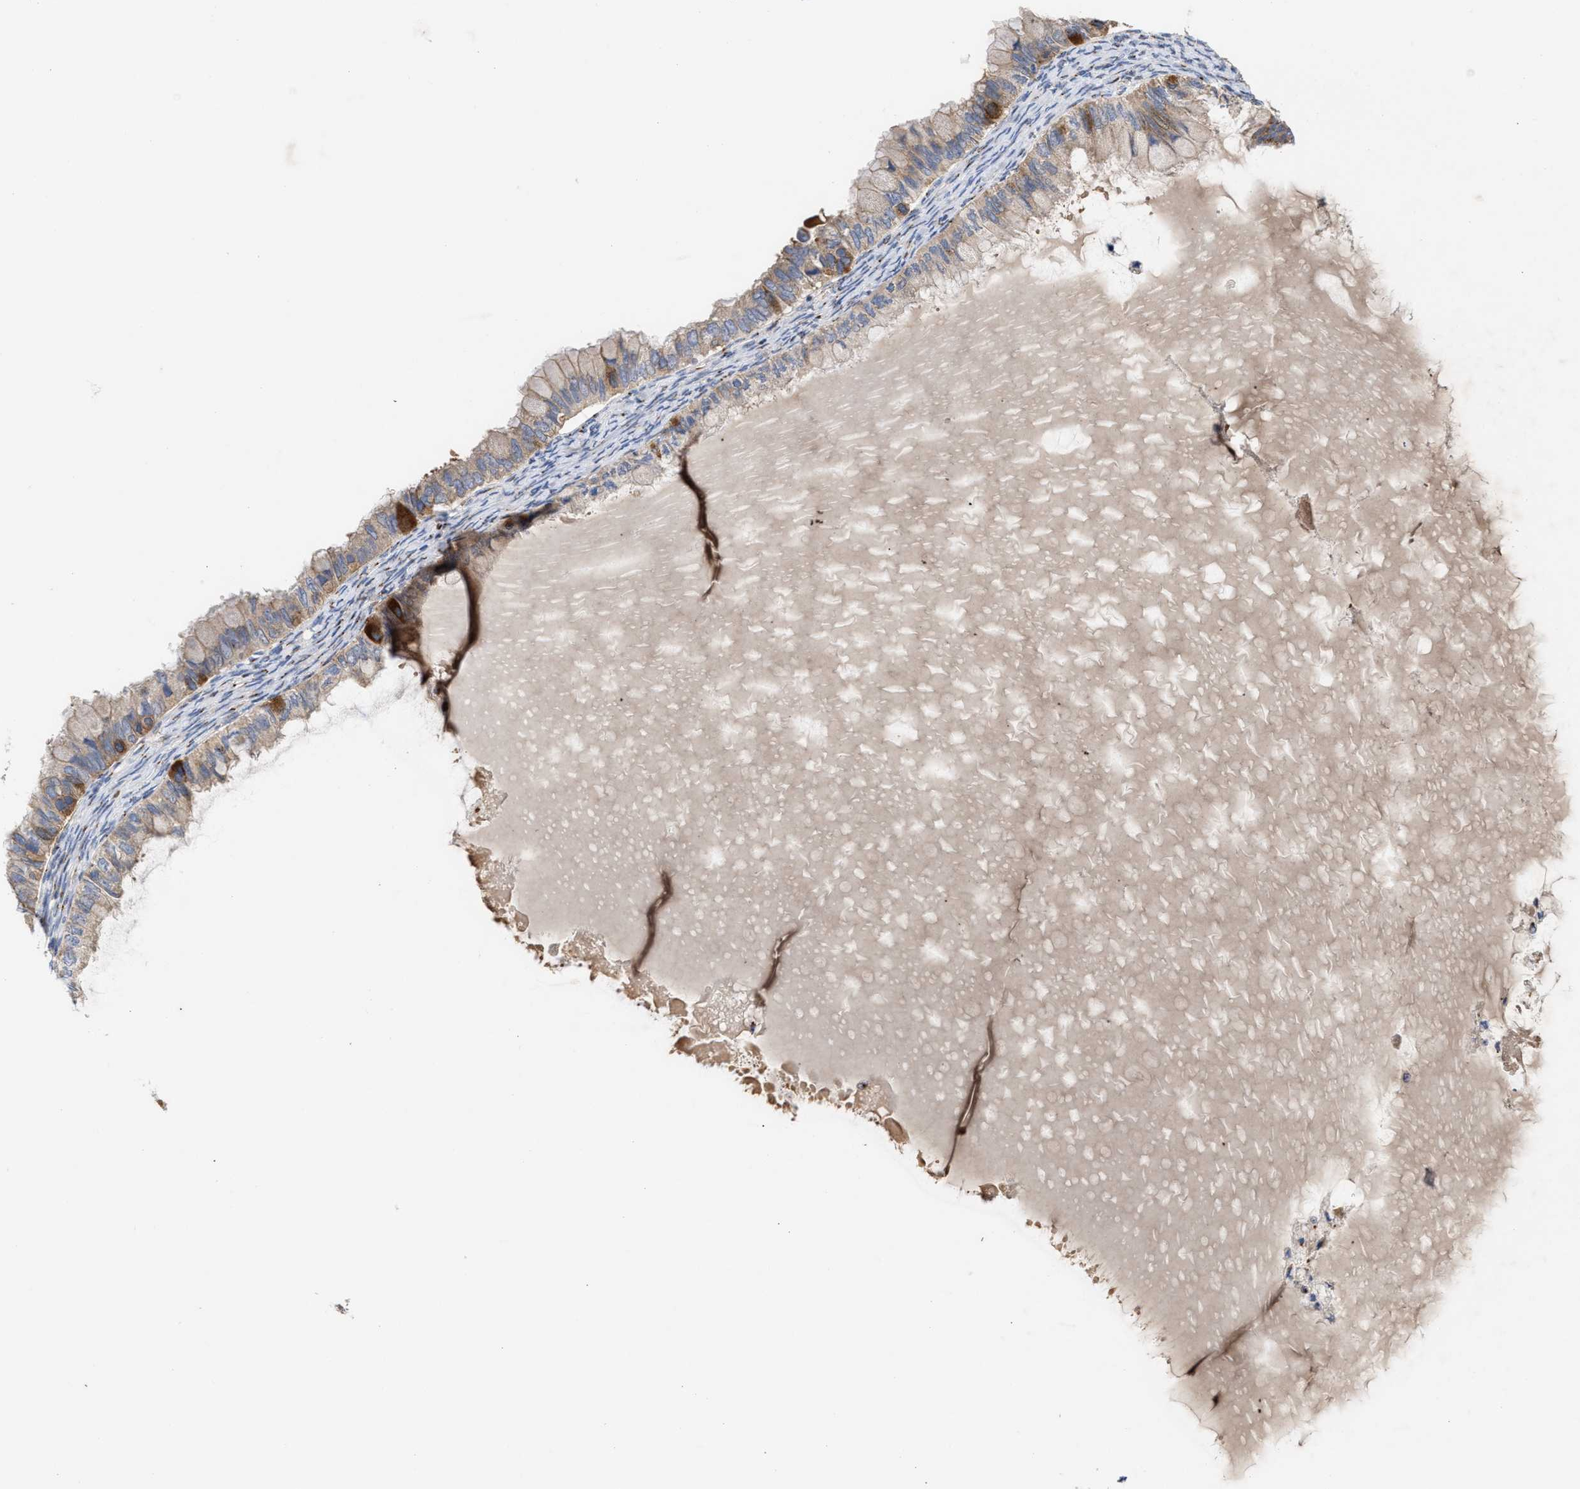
{"staining": {"intensity": "moderate", "quantity": ">75%", "location": "cytoplasmic/membranous"}, "tissue": "ovarian cancer", "cell_type": "Tumor cells", "image_type": "cancer", "snomed": [{"axis": "morphology", "description": "Cystadenocarcinoma, mucinous, NOS"}, {"axis": "topography", "description": "Ovary"}], "caption": "A medium amount of moderate cytoplasmic/membranous staining is seen in approximately >75% of tumor cells in mucinous cystadenocarcinoma (ovarian) tissue. The staining is performed using DAB (3,3'-diaminobenzidine) brown chromogen to label protein expression. The nuclei are counter-stained blue using hematoxylin.", "gene": "CCL2", "patient": {"sex": "female", "age": 80}}